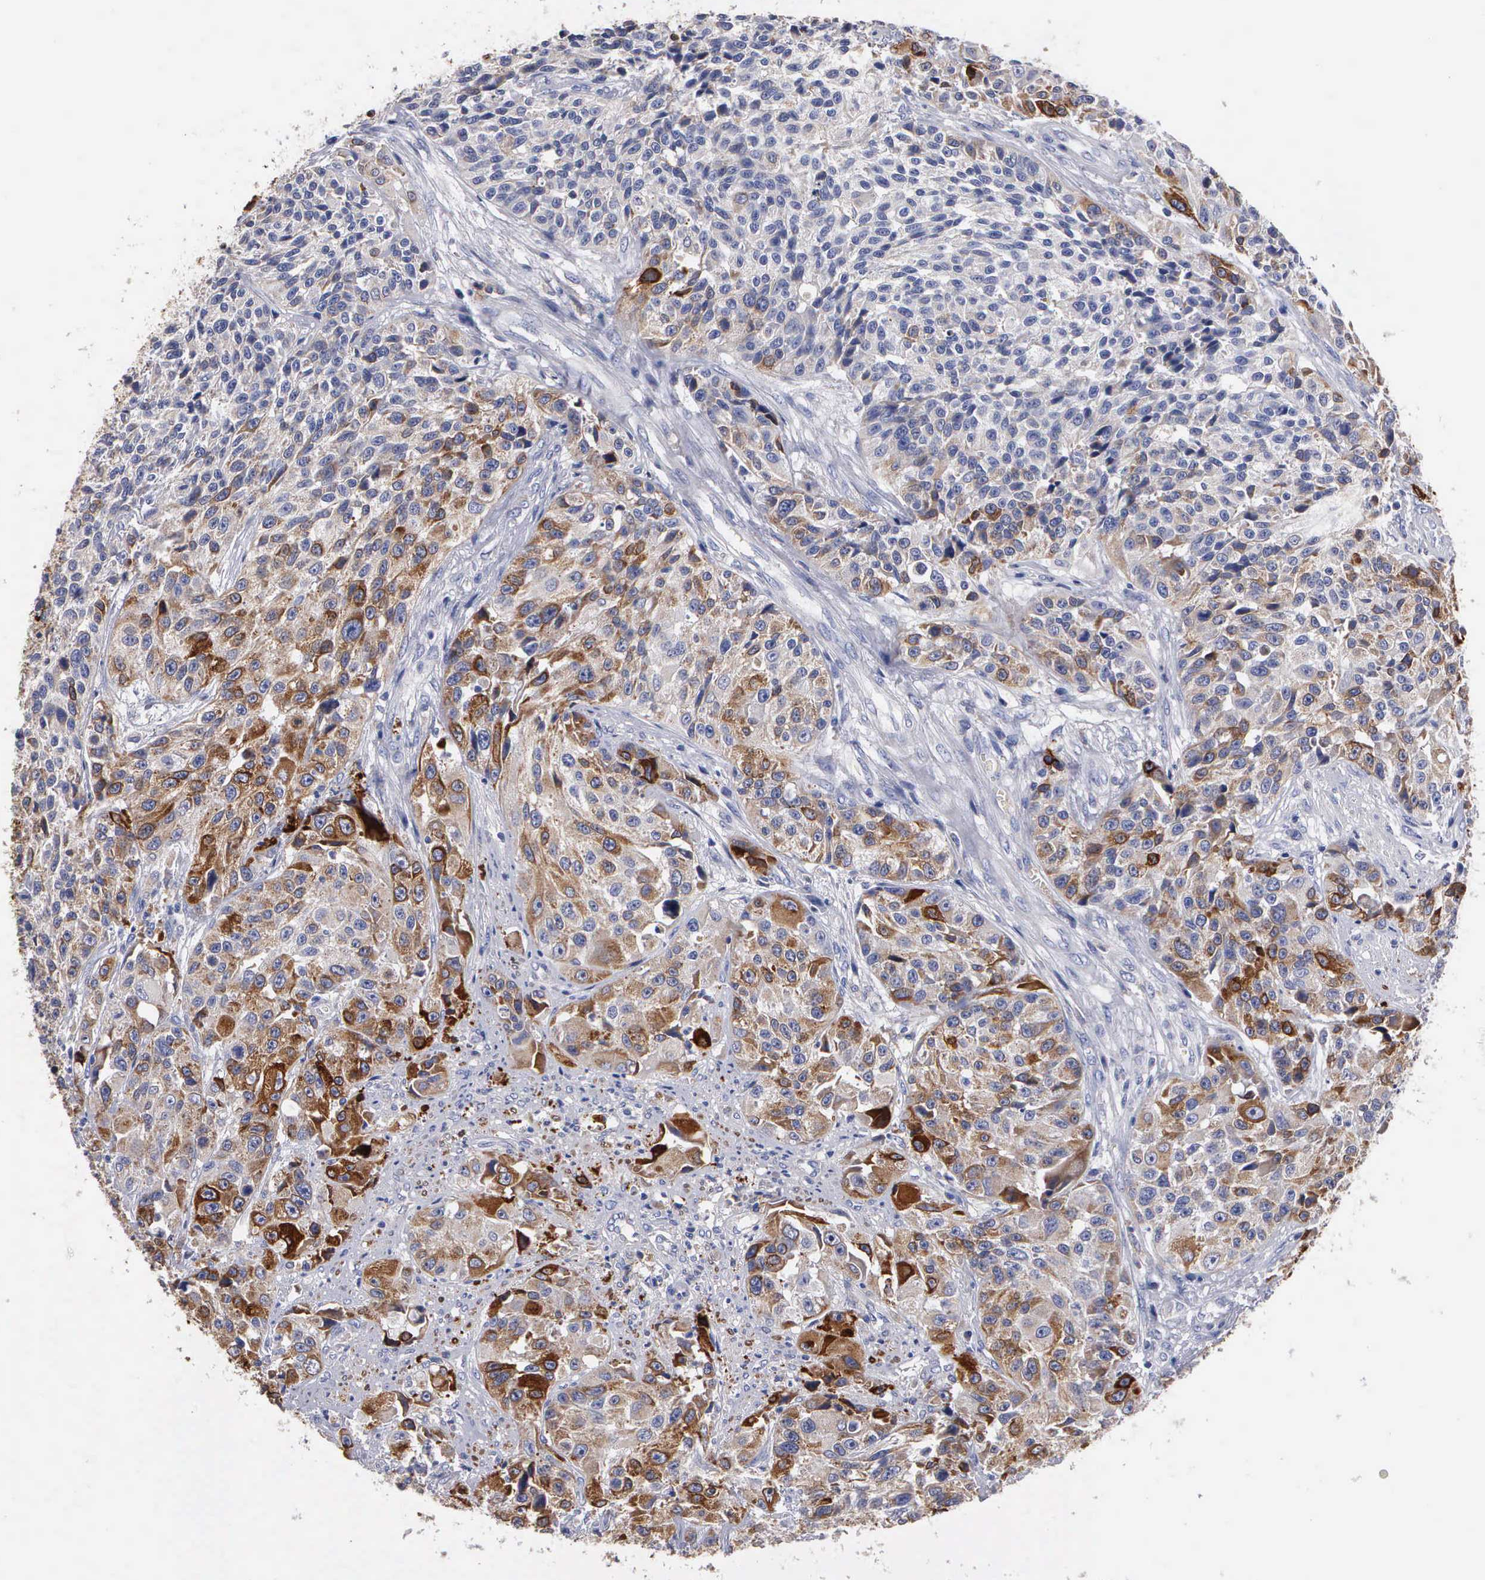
{"staining": {"intensity": "strong", "quantity": "25%-75%", "location": "cytoplasmic/membranous"}, "tissue": "urothelial cancer", "cell_type": "Tumor cells", "image_type": "cancer", "snomed": [{"axis": "morphology", "description": "Urothelial carcinoma, High grade"}, {"axis": "topography", "description": "Urinary bladder"}], "caption": "Tumor cells reveal high levels of strong cytoplasmic/membranous staining in about 25%-75% of cells in urothelial cancer.", "gene": "PTGS2", "patient": {"sex": "female", "age": 81}}